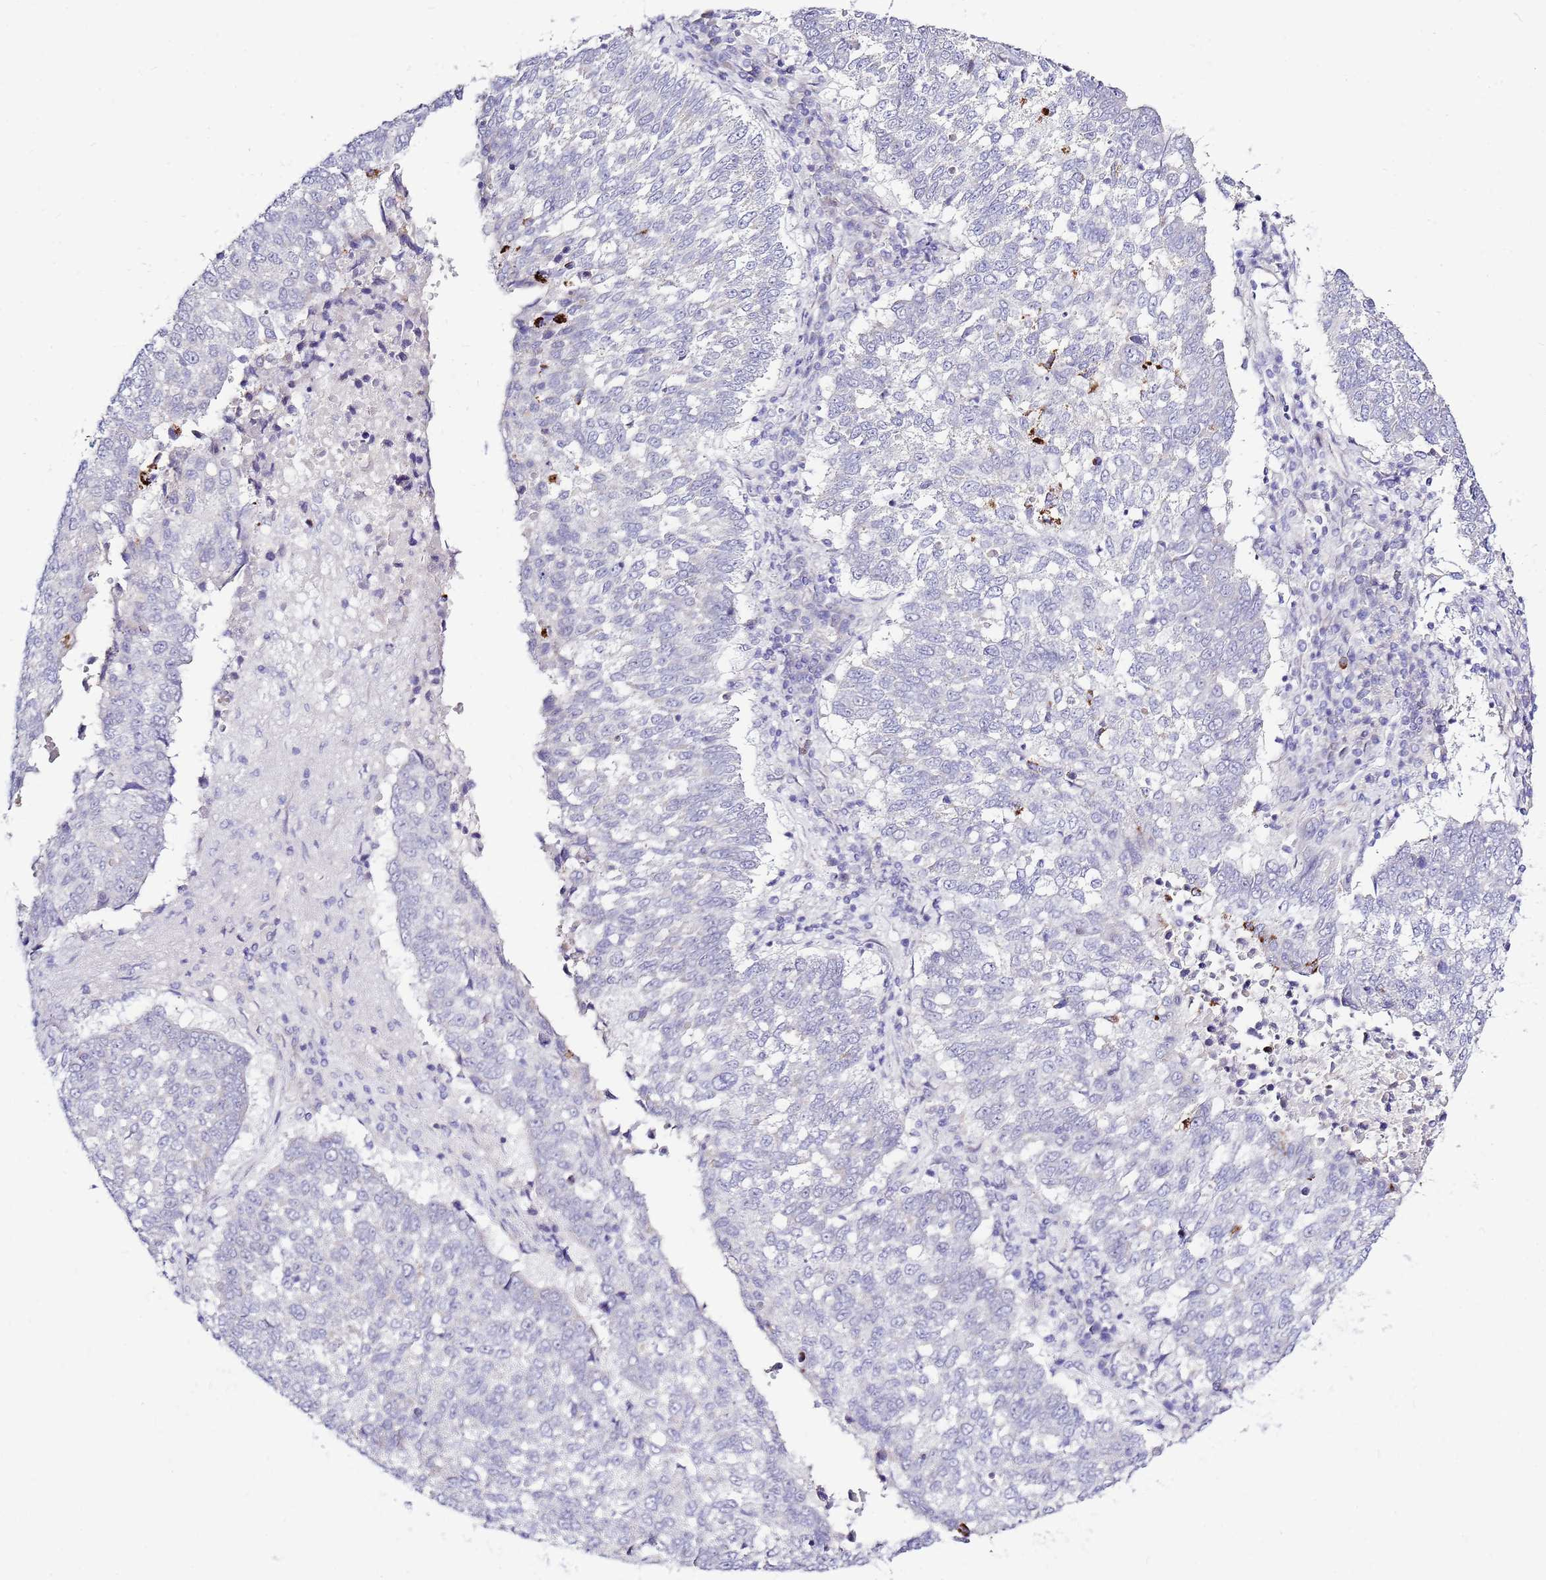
{"staining": {"intensity": "negative", "quantity": "none", "location": "none"}, "tissue": "lung cancer", "cell_type": "Tumor cells", "image_type": "cancer", "snomed": [{"axis": "morphology", "description": "Squamous cell carcinoma, NOS"}, {"axis": "topography", "description": "Lung"}], "caption": "The image reveals no staining of tumor cells in lung cancer (squamous cell carcinoma). The staining is performed using DAB (3,3'-diaminobenzidine) brown chromogen with nuclei counter-stained in using hematoxylin.", "gene": "IGF1R", "patient": {"sex": "male", "age": 73}}